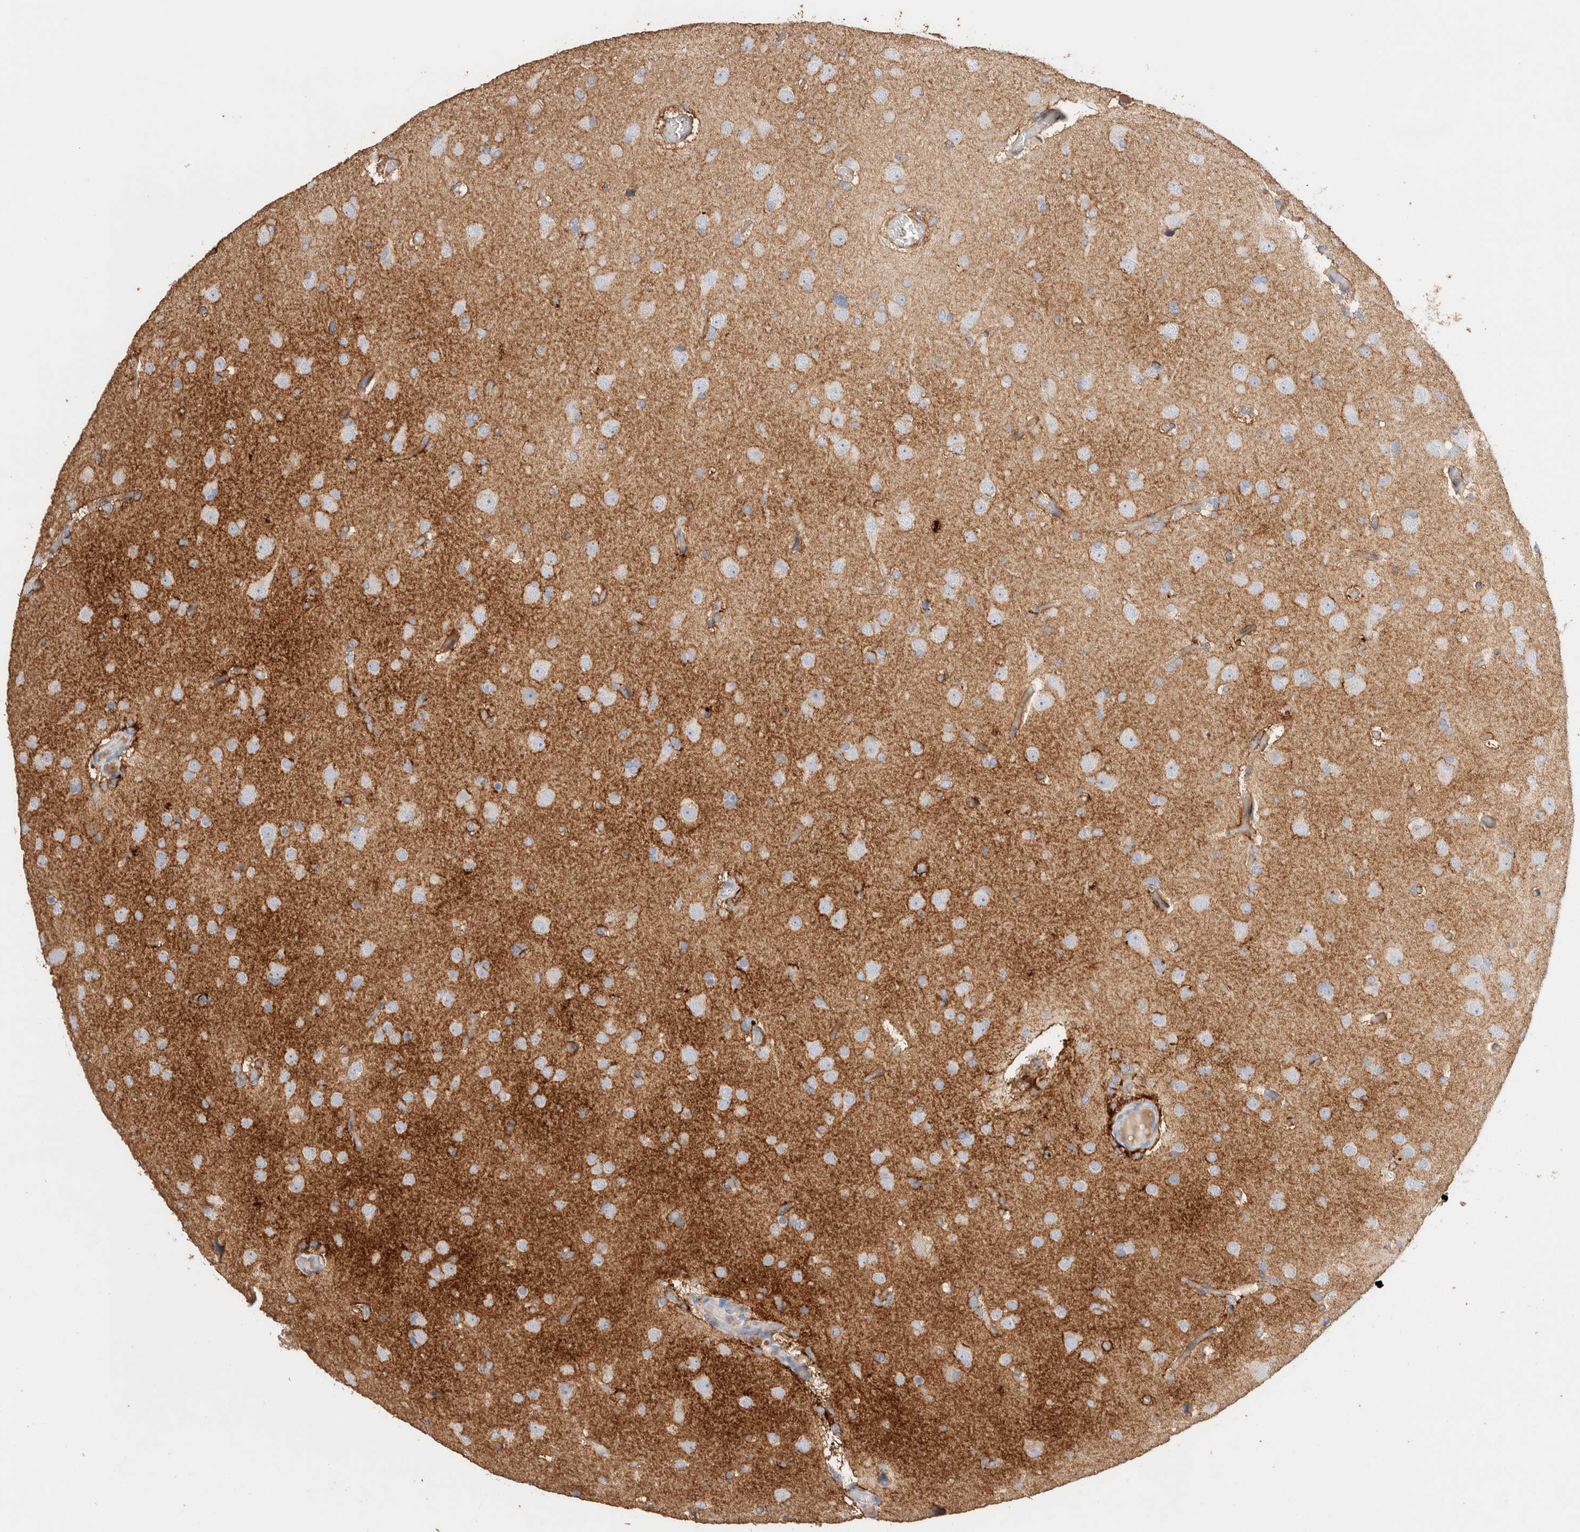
{"staining": {"intensity": "negative", "quantity": "none", "location": "none"}, "tissue": "glioma", "cell_type": "Tumor cells", "image_type": "cancer", "snomed": [{"axis": "morphology", "description": "Glioma, malignant, High grade"}, {"axis": "topography", "description": "Cerebral cortex"}], "caption": "Immunohistochemistry of glioma exhibits no staining in tumor cells.", "gene": "PROS1", "patient": {"sex": "female", "age": 36}}